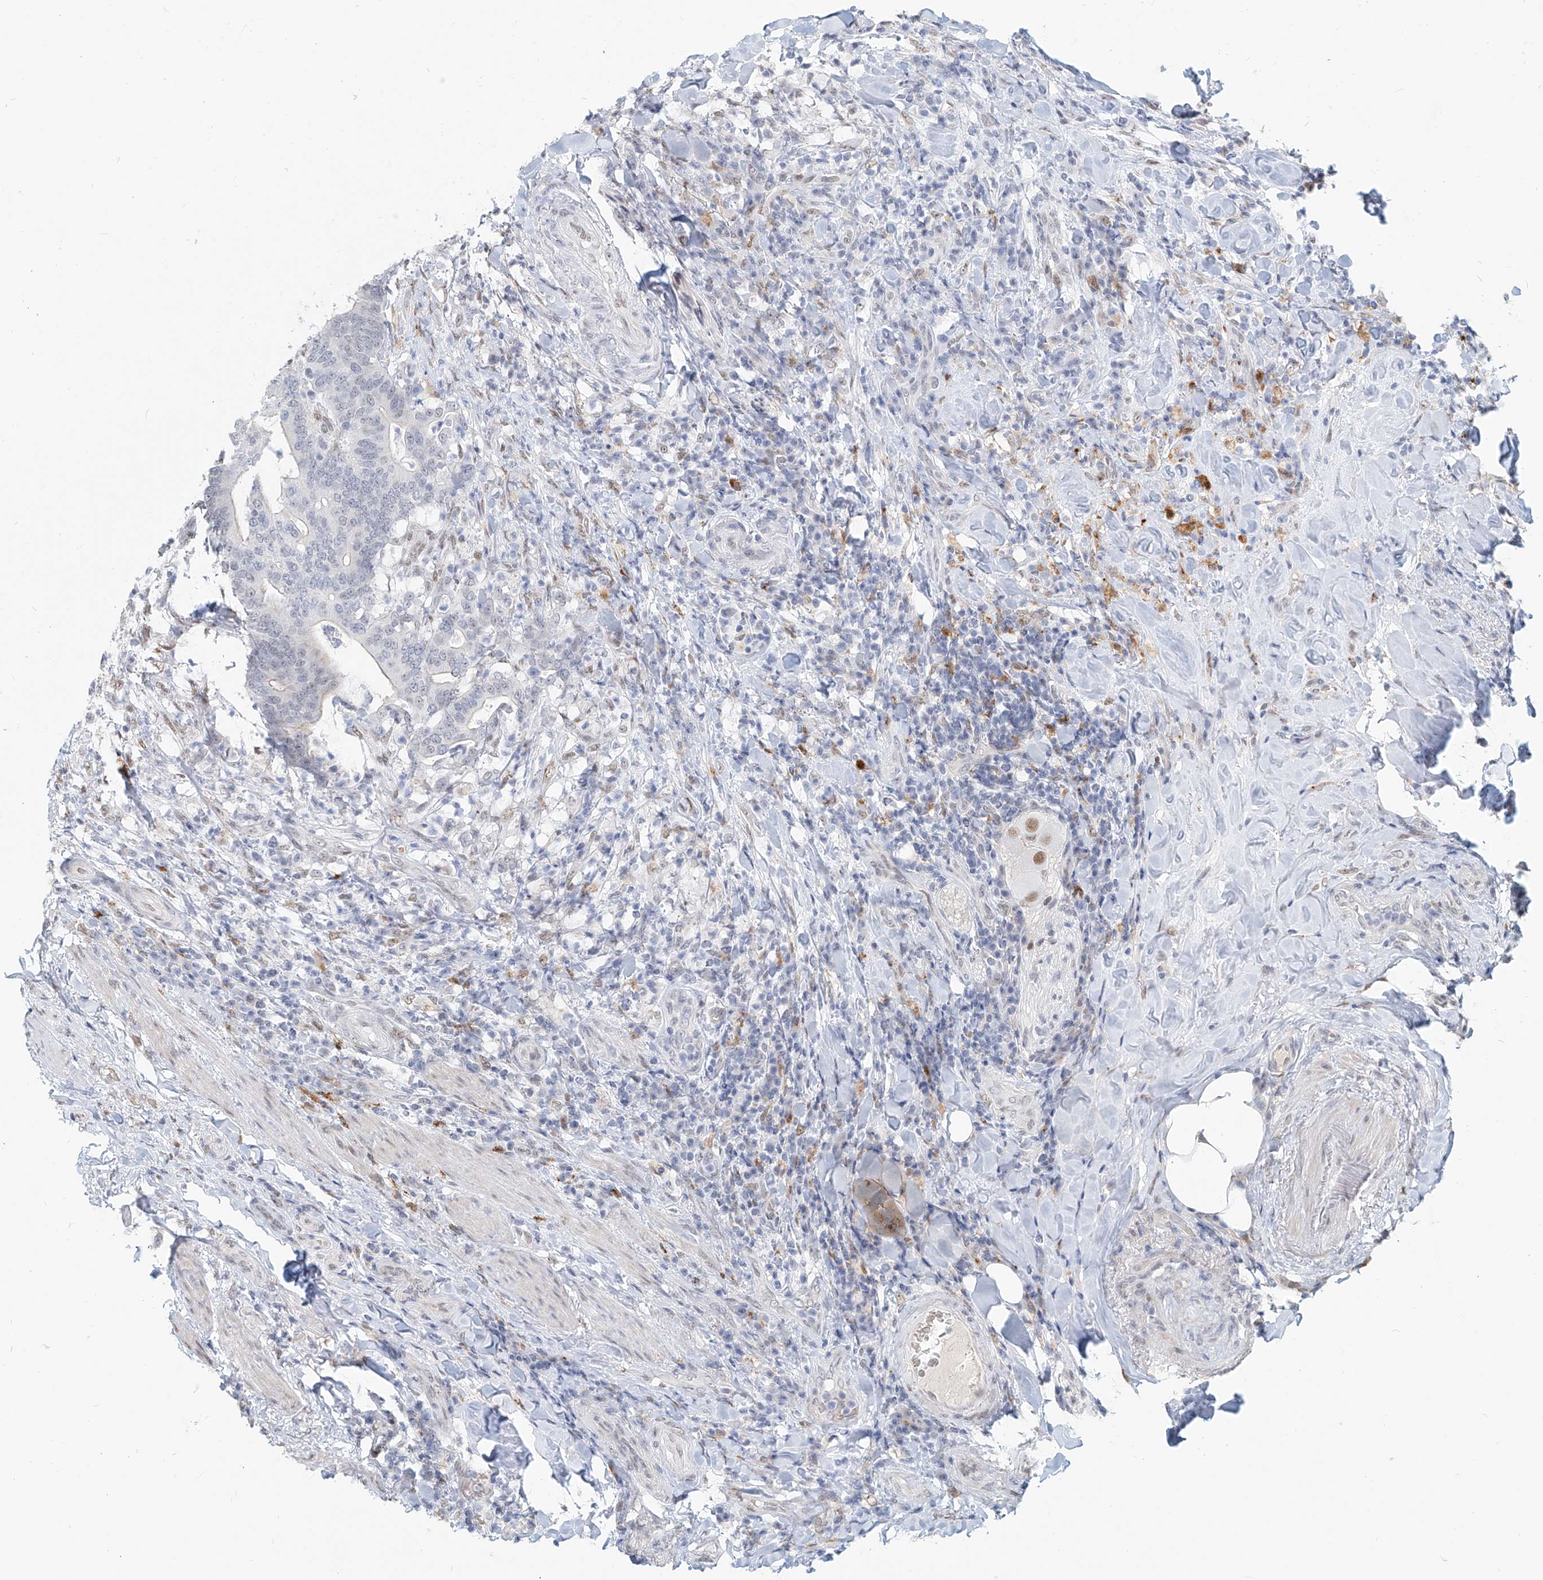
{"staining": {"intensity": "negative", "quantity": "none", "location": "none"}, "tissue": "colorectal cancer", "cell_type": "Tumor cells", "image_type": "cancer", "snomed": [{"axis": "morphology", "description": "Adenocarcinoma, NOS"}, {"axis": "topography", "description": "Colon"}], "caption": "Adenocarcinoma (colorectal) was stained to show a protein in brown. There is no significant staining in tumor cells.", "gene": "SASH1", "patient": {"sex": "female", "age": 66}}